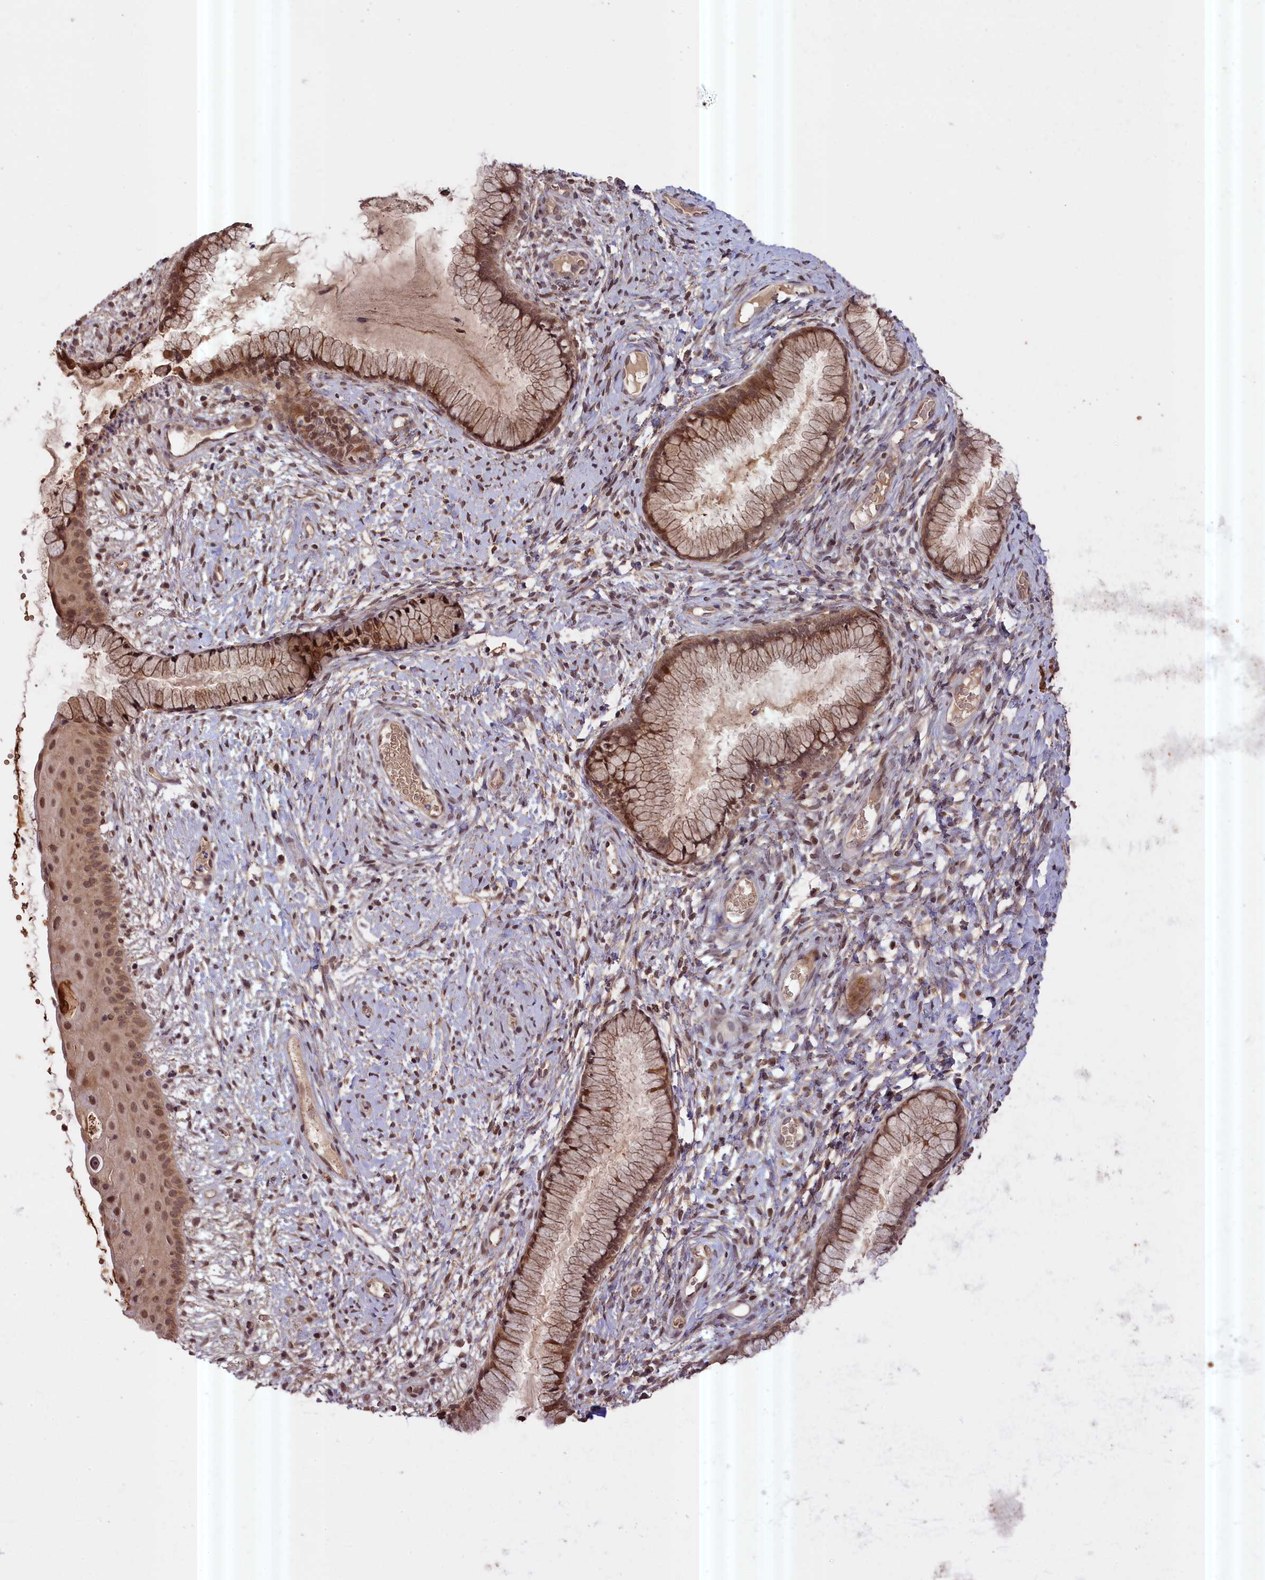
{"staining": {"intensity": "moderate", "quantity": ">75%", "location": "cytoplasmic/membranous,nuclear"}, "tissue": "cervix", "cell_type": "Glandular cells", "image_type": "normal", "snomed": [{"axis": "morphology", "description": "Normal tissue, NOS"}, {"axis": "topography", "description": "Cervix"}], "caption": "An image of cervix stained for a protein reveals moderate cytoplasmic/membranous,nuclear brown staining in glandular cells.", "gene": "ZNF480", "patient": {"sex": "female", "age": 42}}